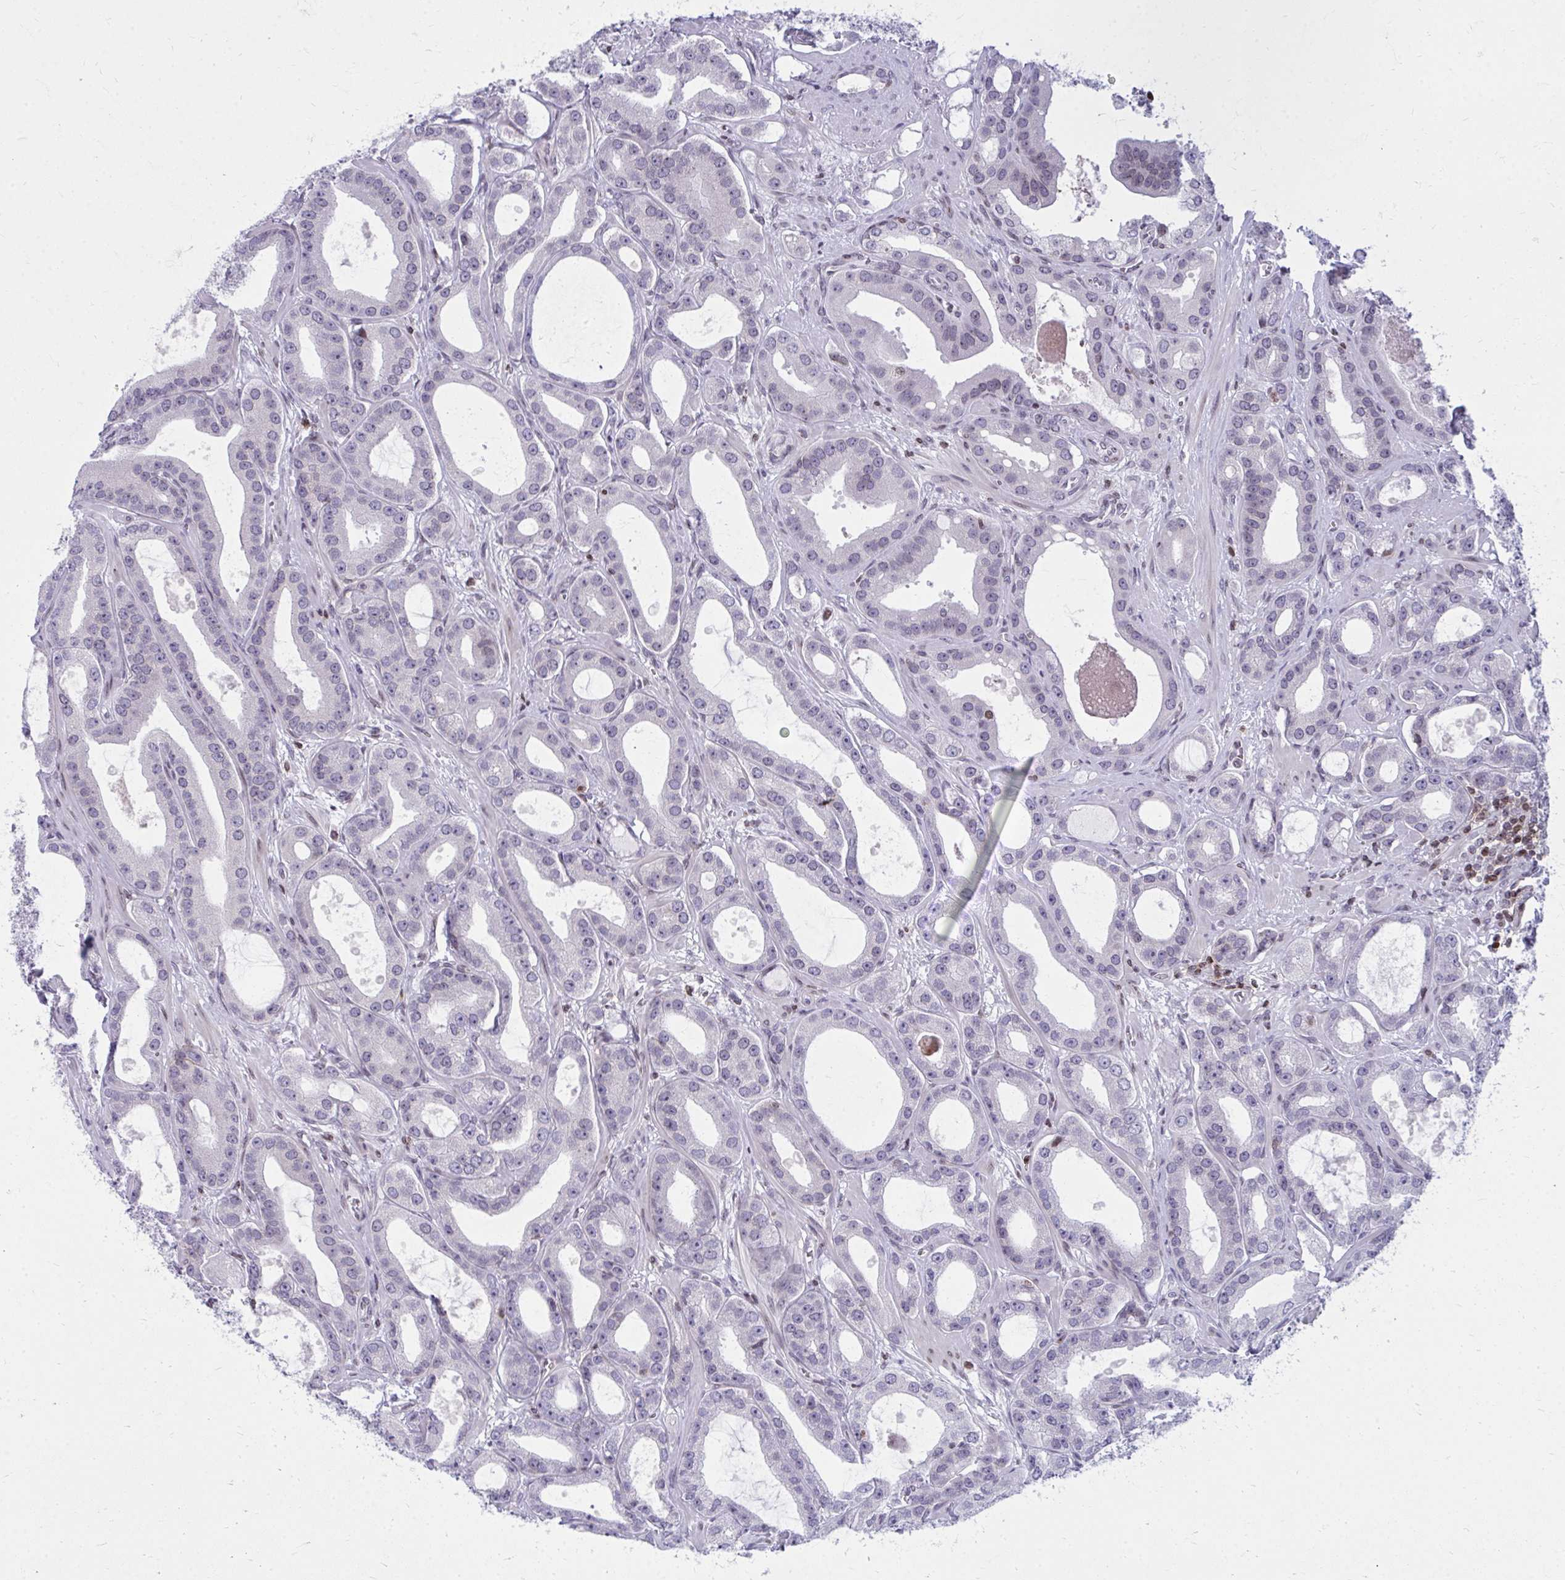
{"staining": {"intensity": "negative", "quantity": "none", "location": "none"}, "tissue": "prostate cancer", "cell_type": "Tumor cells", "image_type": "cancer", "snomed": [{"axis": "morphology", "description": "Adenocarcinoma, High grade"}, {"axis": "topography", "description": "Prostate"}], "caption": "A photomicrograph of human prostate cancer (adenocarcinoma (high-grade)) is negative for staining in tumor cells.", "gene": "AP5M1", "patient": {"sex": "male", "age": 65}}